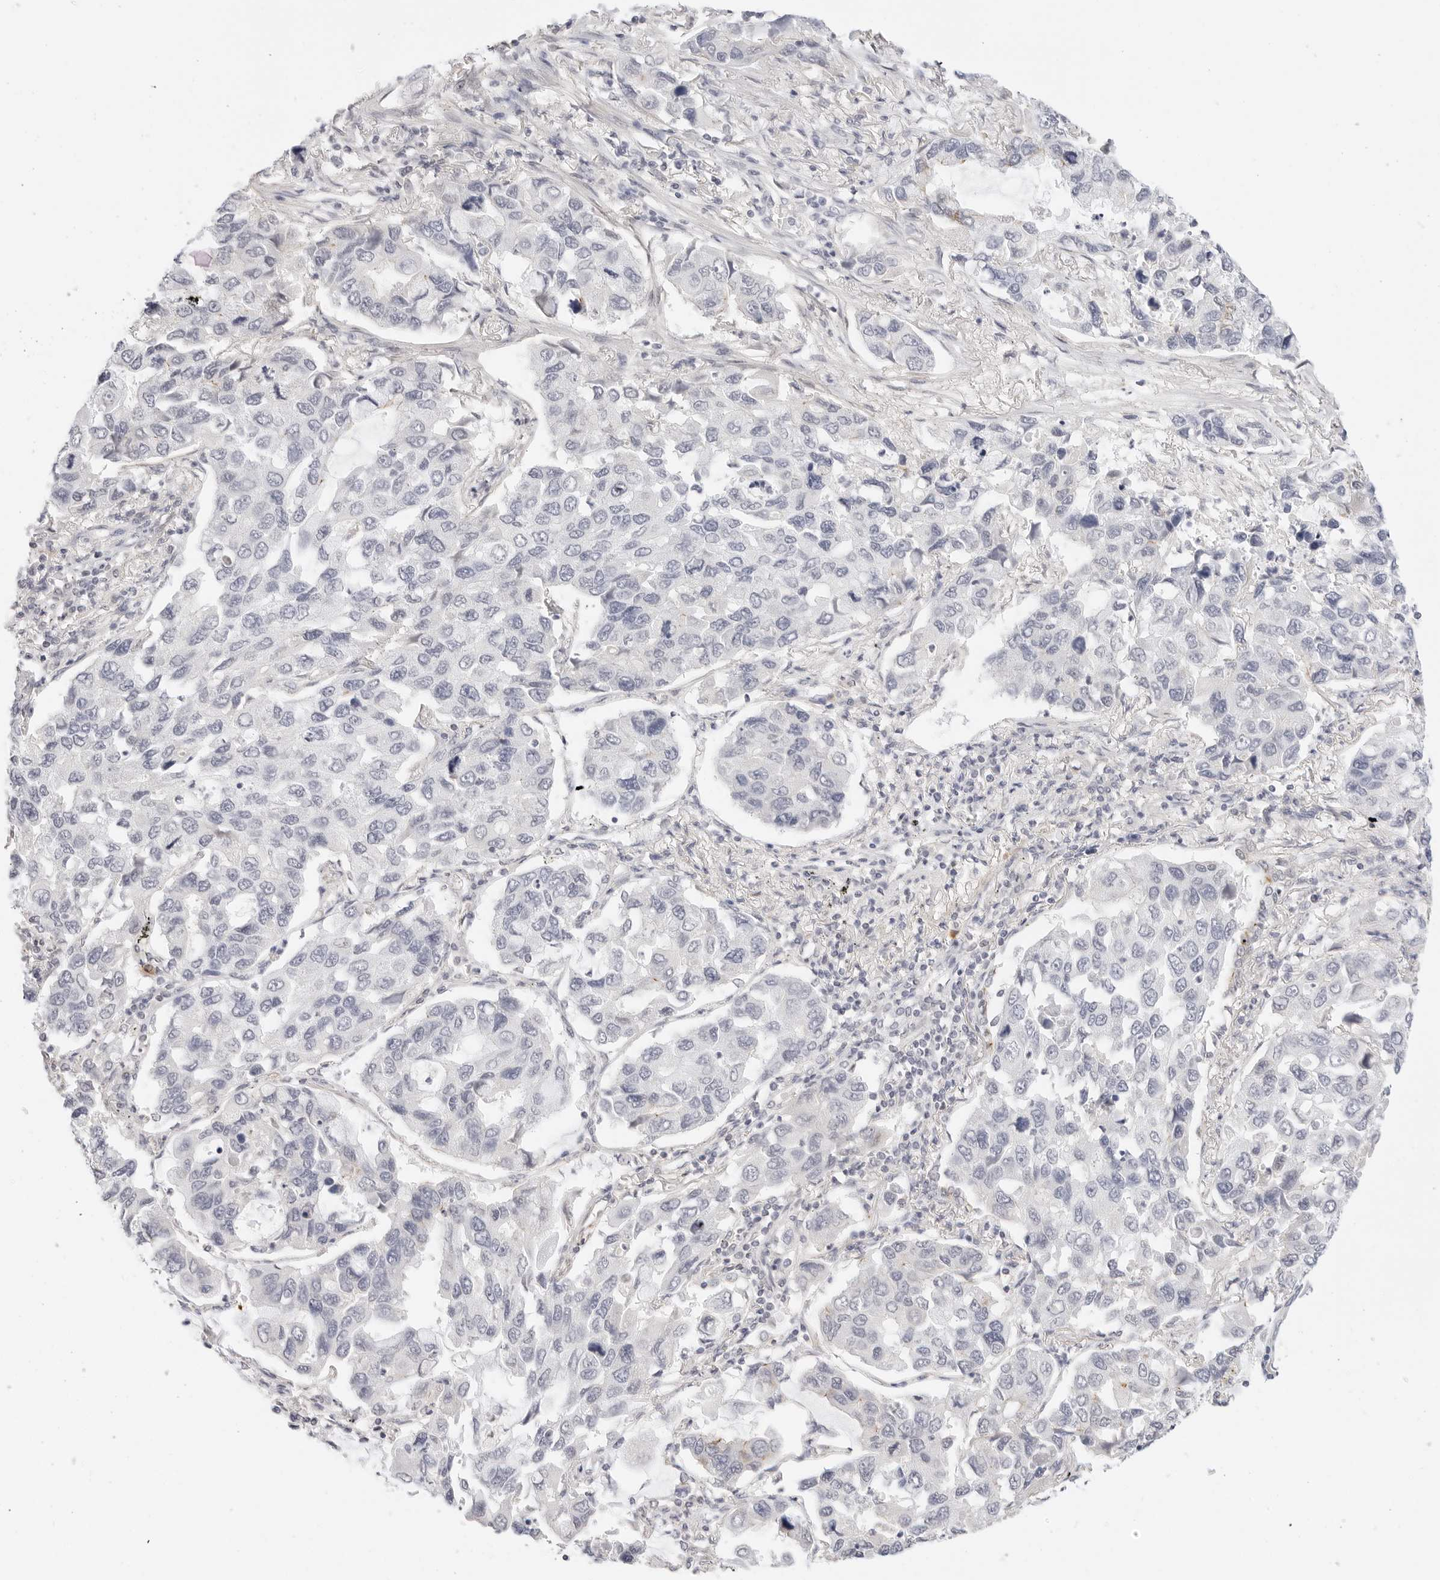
{"staining": {"intensity": "negative", "quantity": "none", "location": "none"}, "tissue": "lung cancer", "cell_type": "Tumor cells", "image_type": "cancer", "snomed": [{"axis": "morphology", "description": "Adenocarcinoma, NOS"}, {"axis": "topography", "description": "Lung"}], "caption": "Immunohistochemical staining of lung cancer demonstrates no significant staining in tumor cells.", "gene": "PCDH19", "patient": {"sex": "male", "age": 64}}